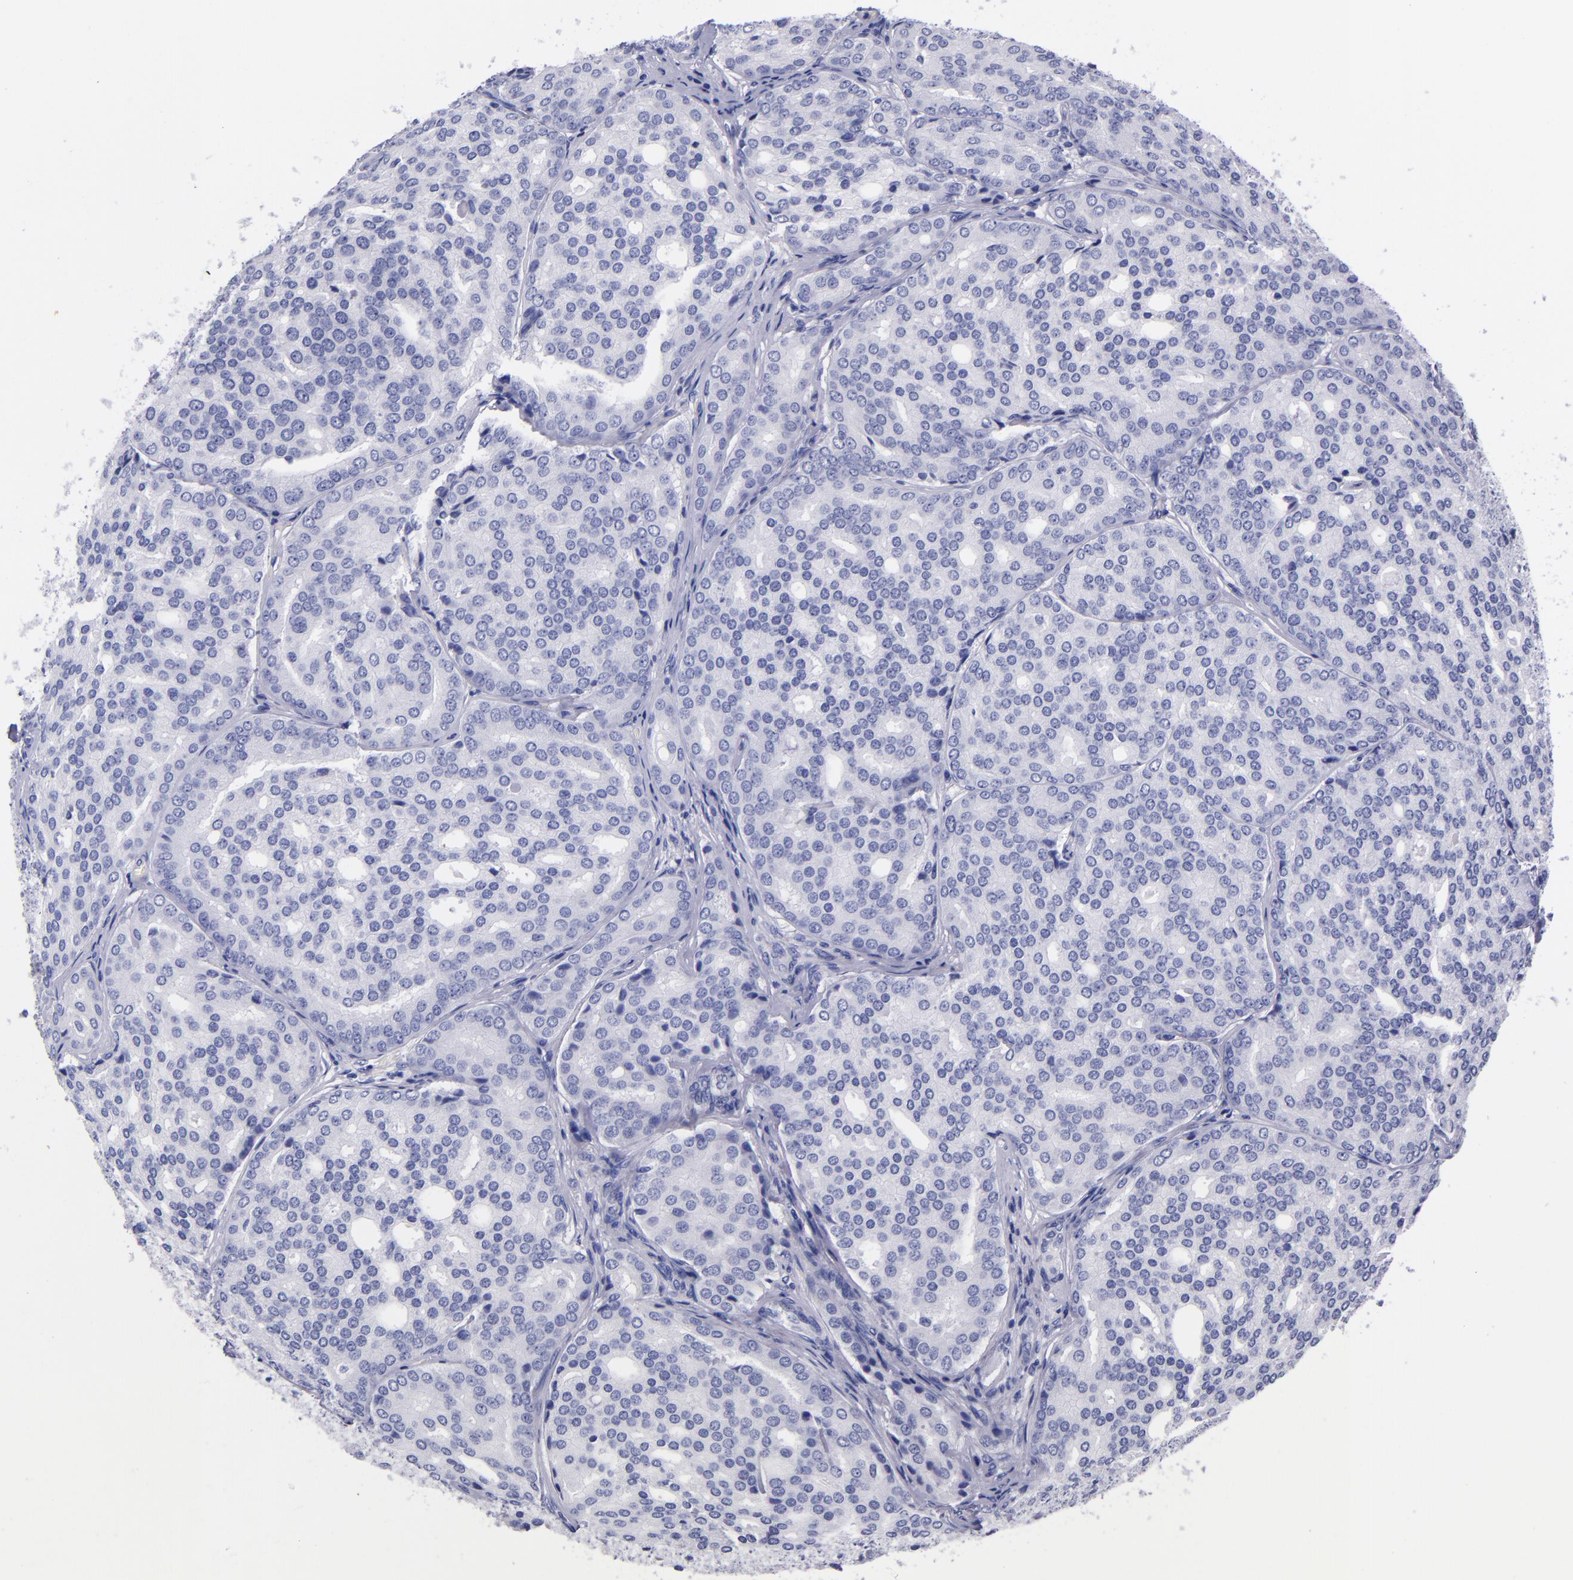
{"staining": {"intensity": "negative", "quantity": "none", "location": "none"}, "tissue": "prostate cancer", "cell_type": "Tumor cells", "image_type": "cancer", "snomed": [{"axis": "morphology", "description": "Adenocarcinoma, High grade"}, {"axis": "topography", "description": "Prostate"}], "caption": "There is no significant expression in tumor cells of prostate cancer.", "gene": "SV2A", "patient": {"sex": "male", "age": 64}}